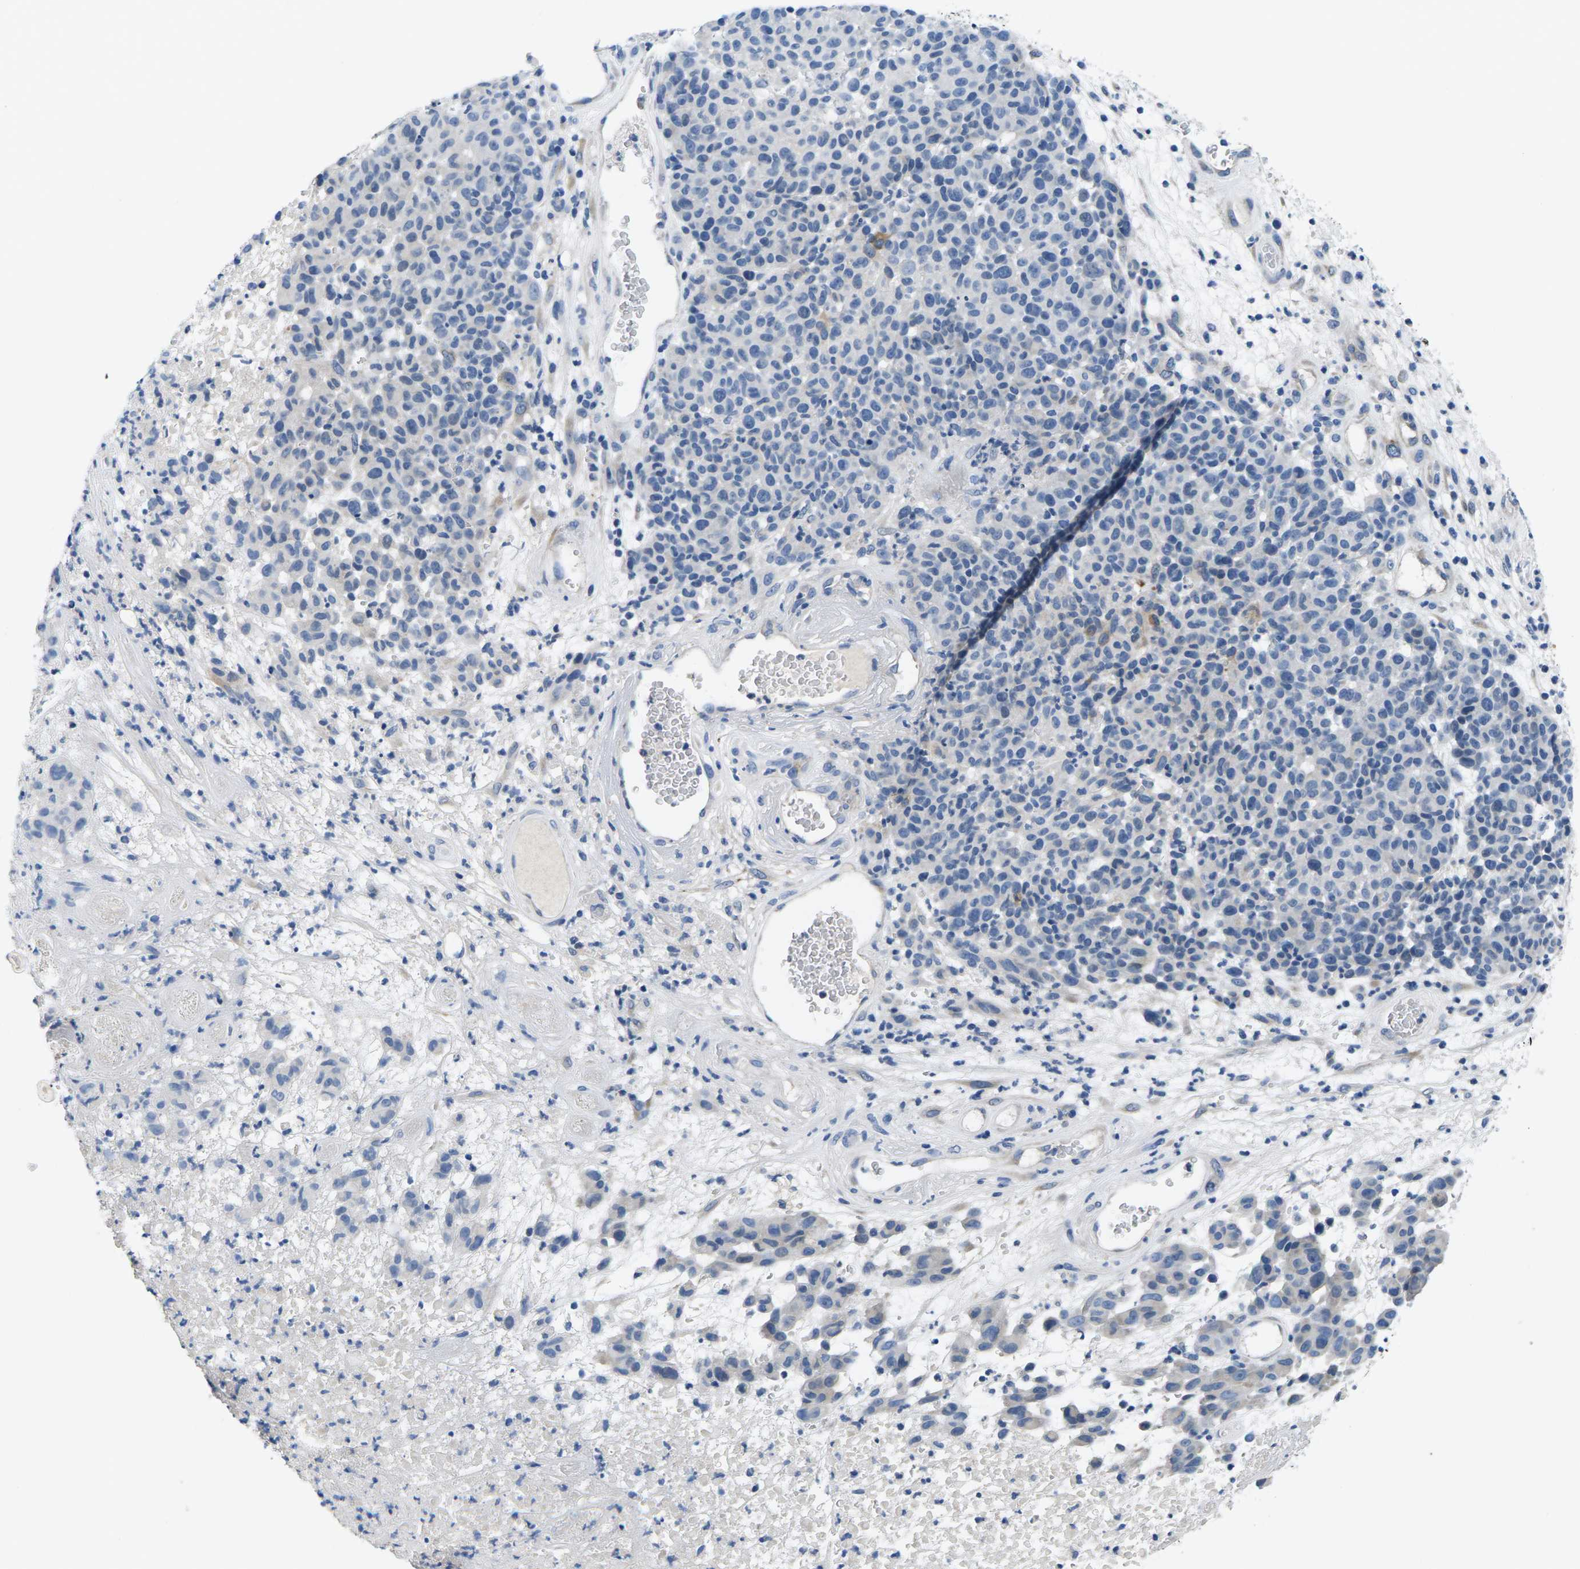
{"staining": {"intensity": "negative", "quantity": "none", "location": "none"}, "tissue": "melanoma", "cell_type": "Tumor cells", "image_type": "cancer", "snomed": [{"axis": "morphology", "description": "Malignant melanoma, NOS"}, {"axis": "topography", "description": "Skin"}], "caption": "This is an IHC micrograph of melanoma. There is no positivity in tumor cells.", "gene": "TSPAN2", "patient": {"sex": "male", "age": 59}}